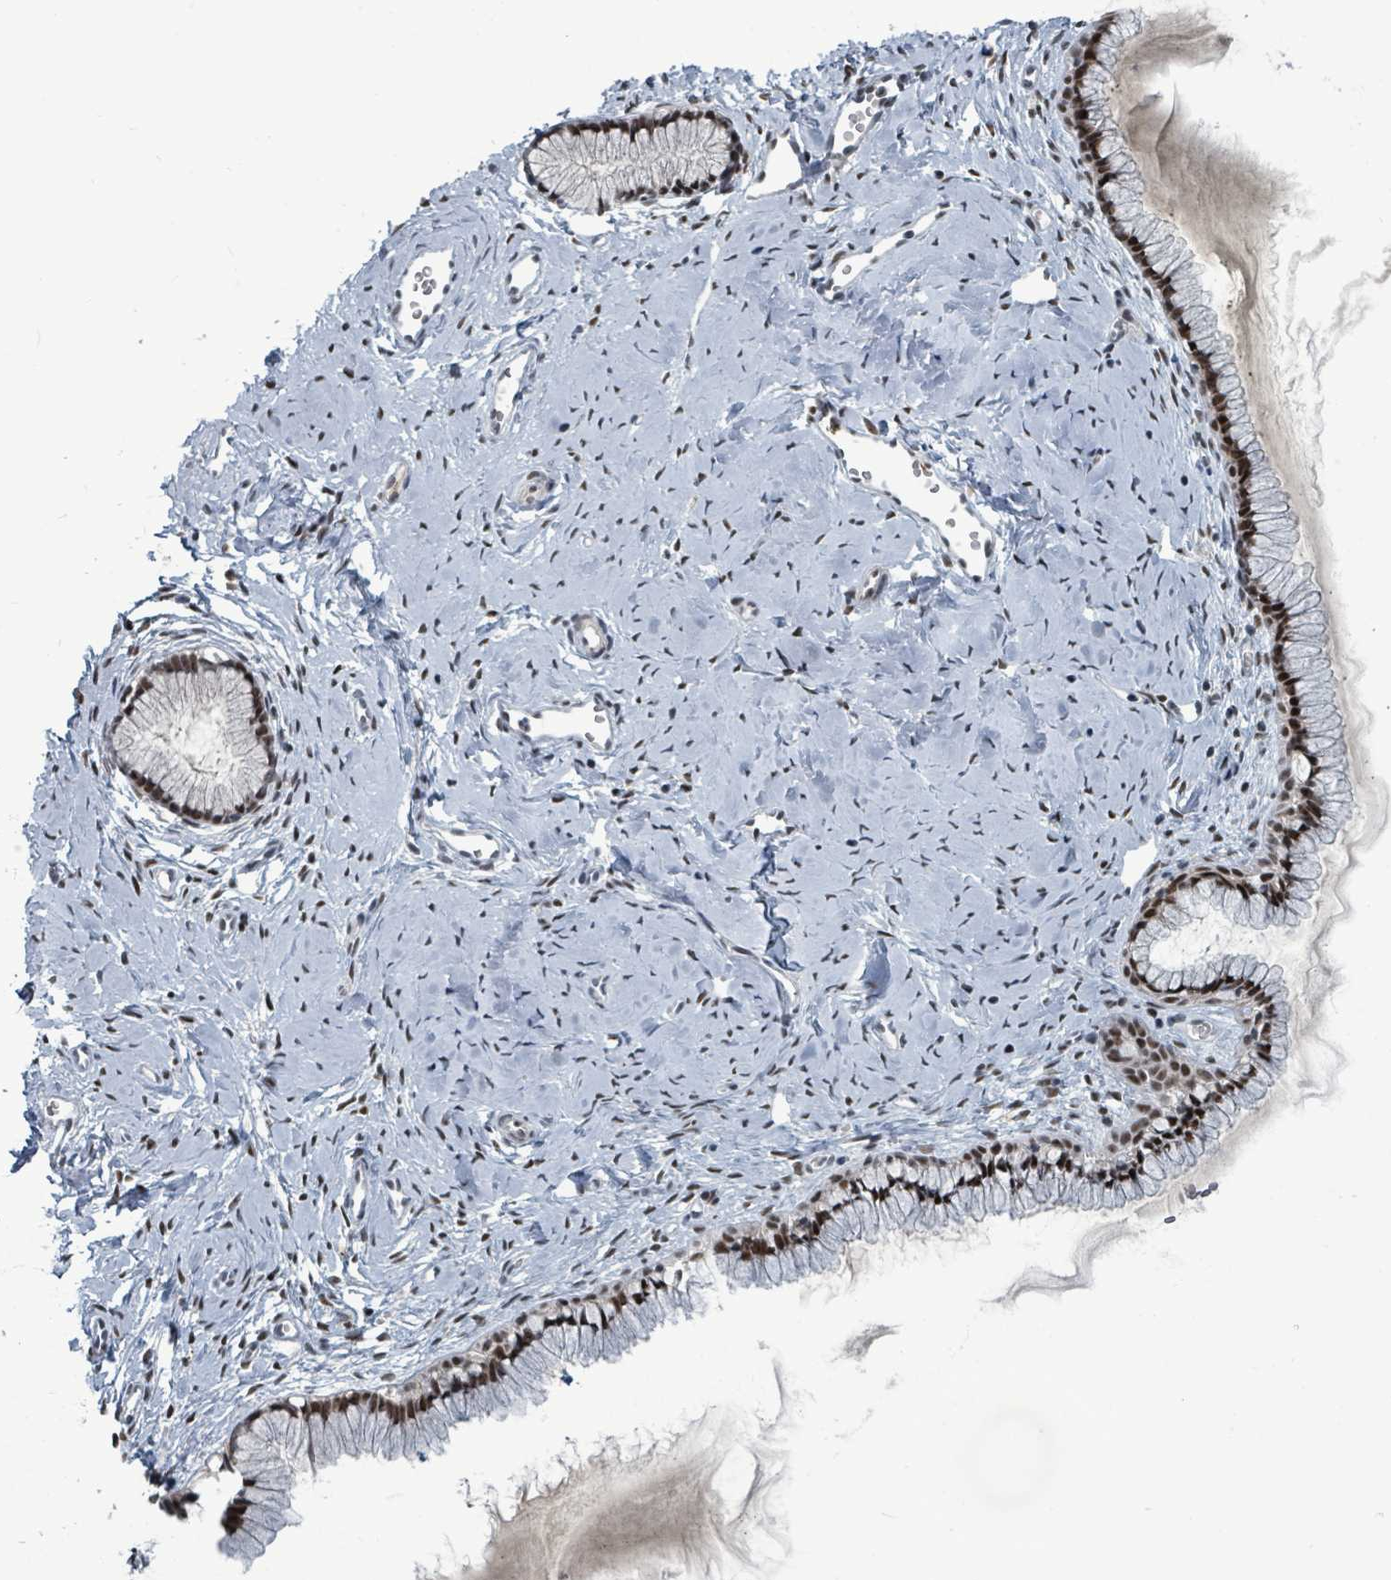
{"staining": {"intensity": "strong", "quantity": "25%-75%", "location": "nuclear"}, "tissue": "cervix", "cell_type": "Glandular cells", "image_type": "normal", "snomed": [{"axis": "morphology", "description": "Normal tissue, NOS"}, {"axis": "topography", "description": "Cervix"}], "caption": "Protein analysis of normal cervix reveals strong nuclear staining in about 25%-75% of glandular cells.", "gene": "UCK1", "patient": {"sex": "female", "age": 40}}